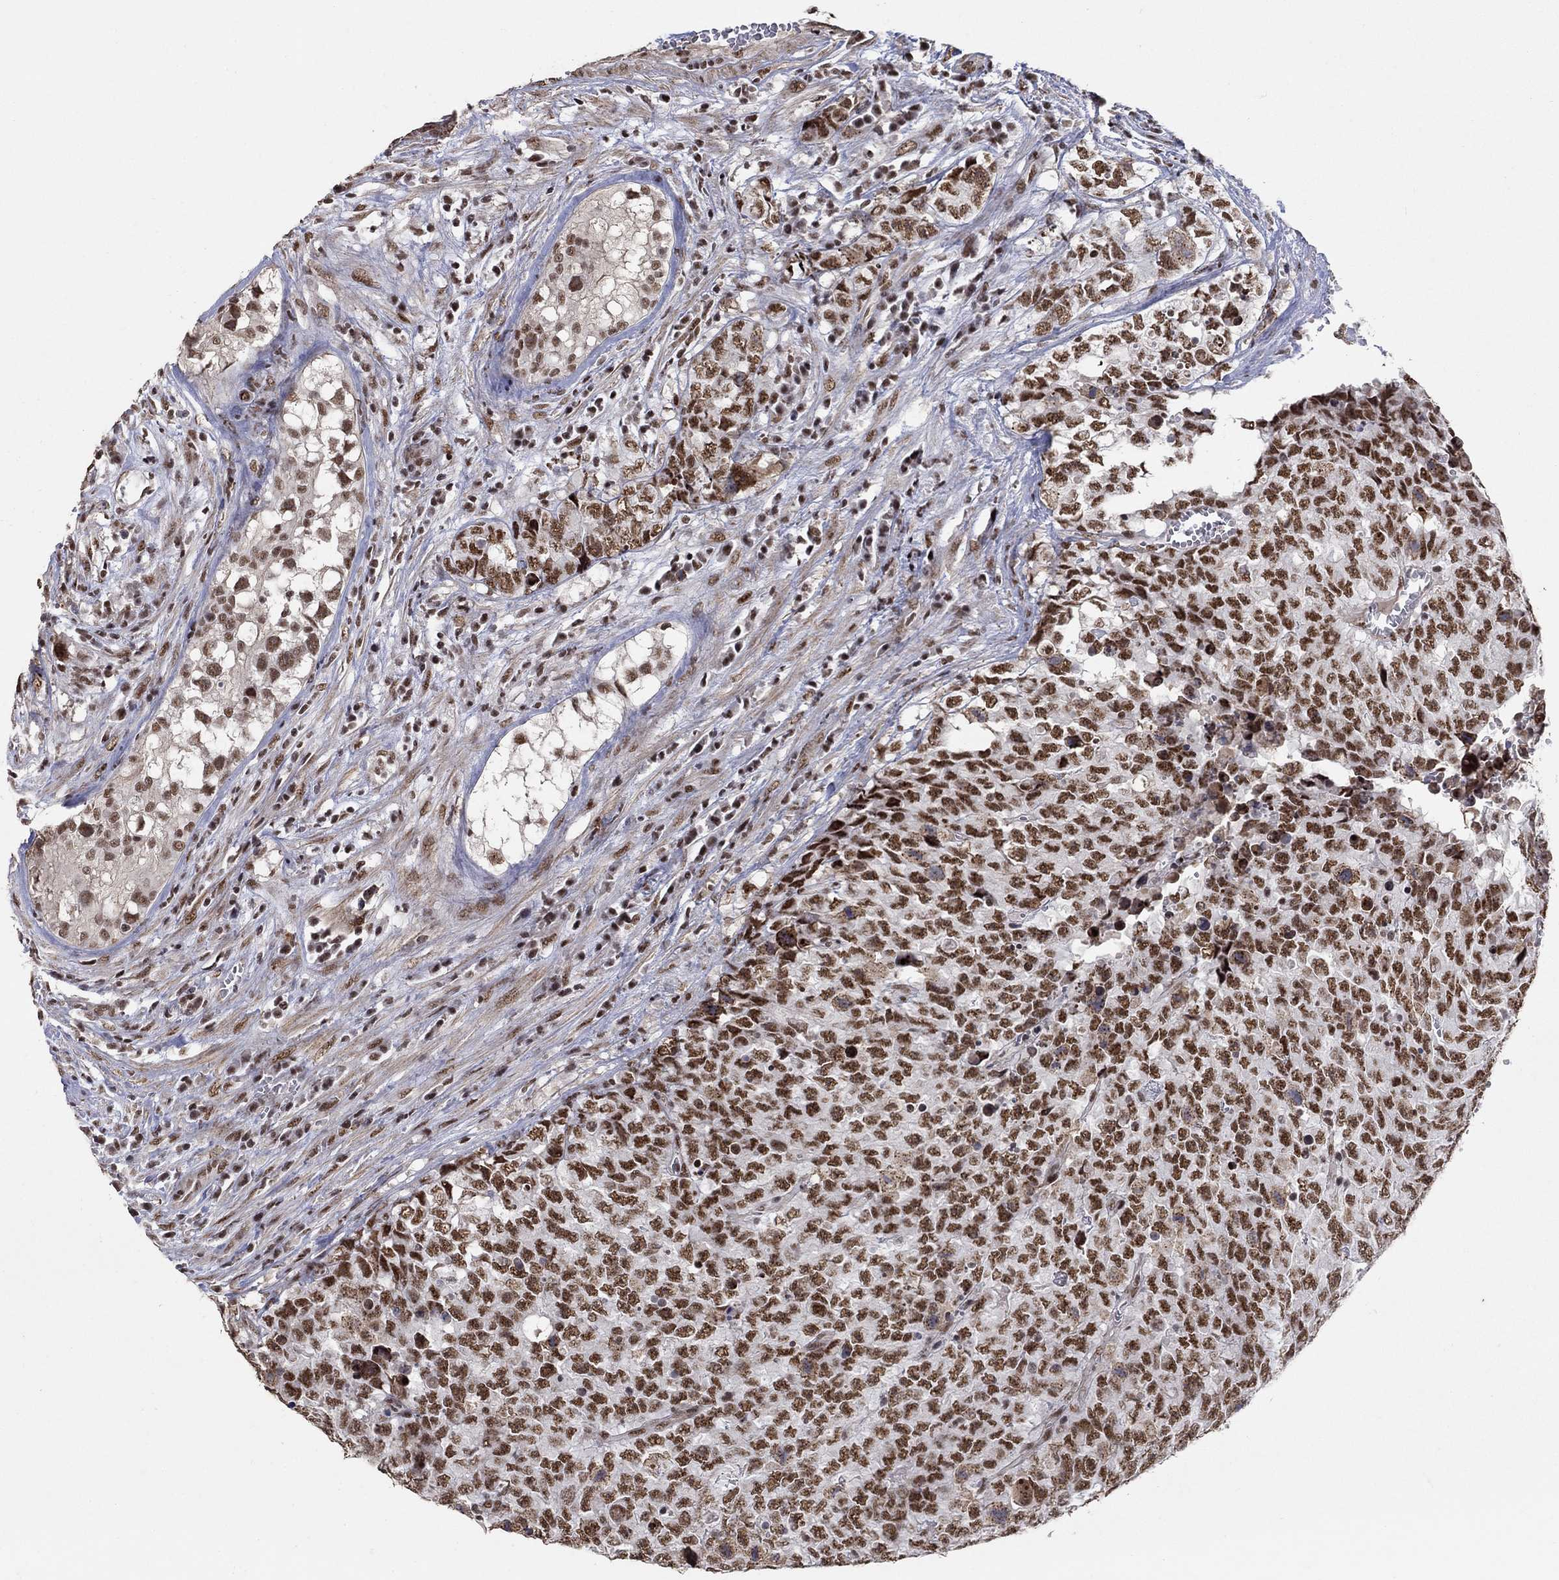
{"staining": {"intensity": "strong", "quantity": ">75%", "location": "nuclear"}, "tissue": "testis cancer", "cell_type": "Tumor cells", "image_type": "cancer", "snomed": [{"axis": "morphology", "description": "Carcinoma, Embryonal, NOS"}, {"axis": "topography", "description": "Testis"}], "caption": "Strong nuclear staining is identified in about >75% of tumor cells in testis cancer. The protein of interest is shown in brown color, while the nuclei are stained blue.", "gene": "PNISR", "patient": {"sex": "male", "age": 23}}